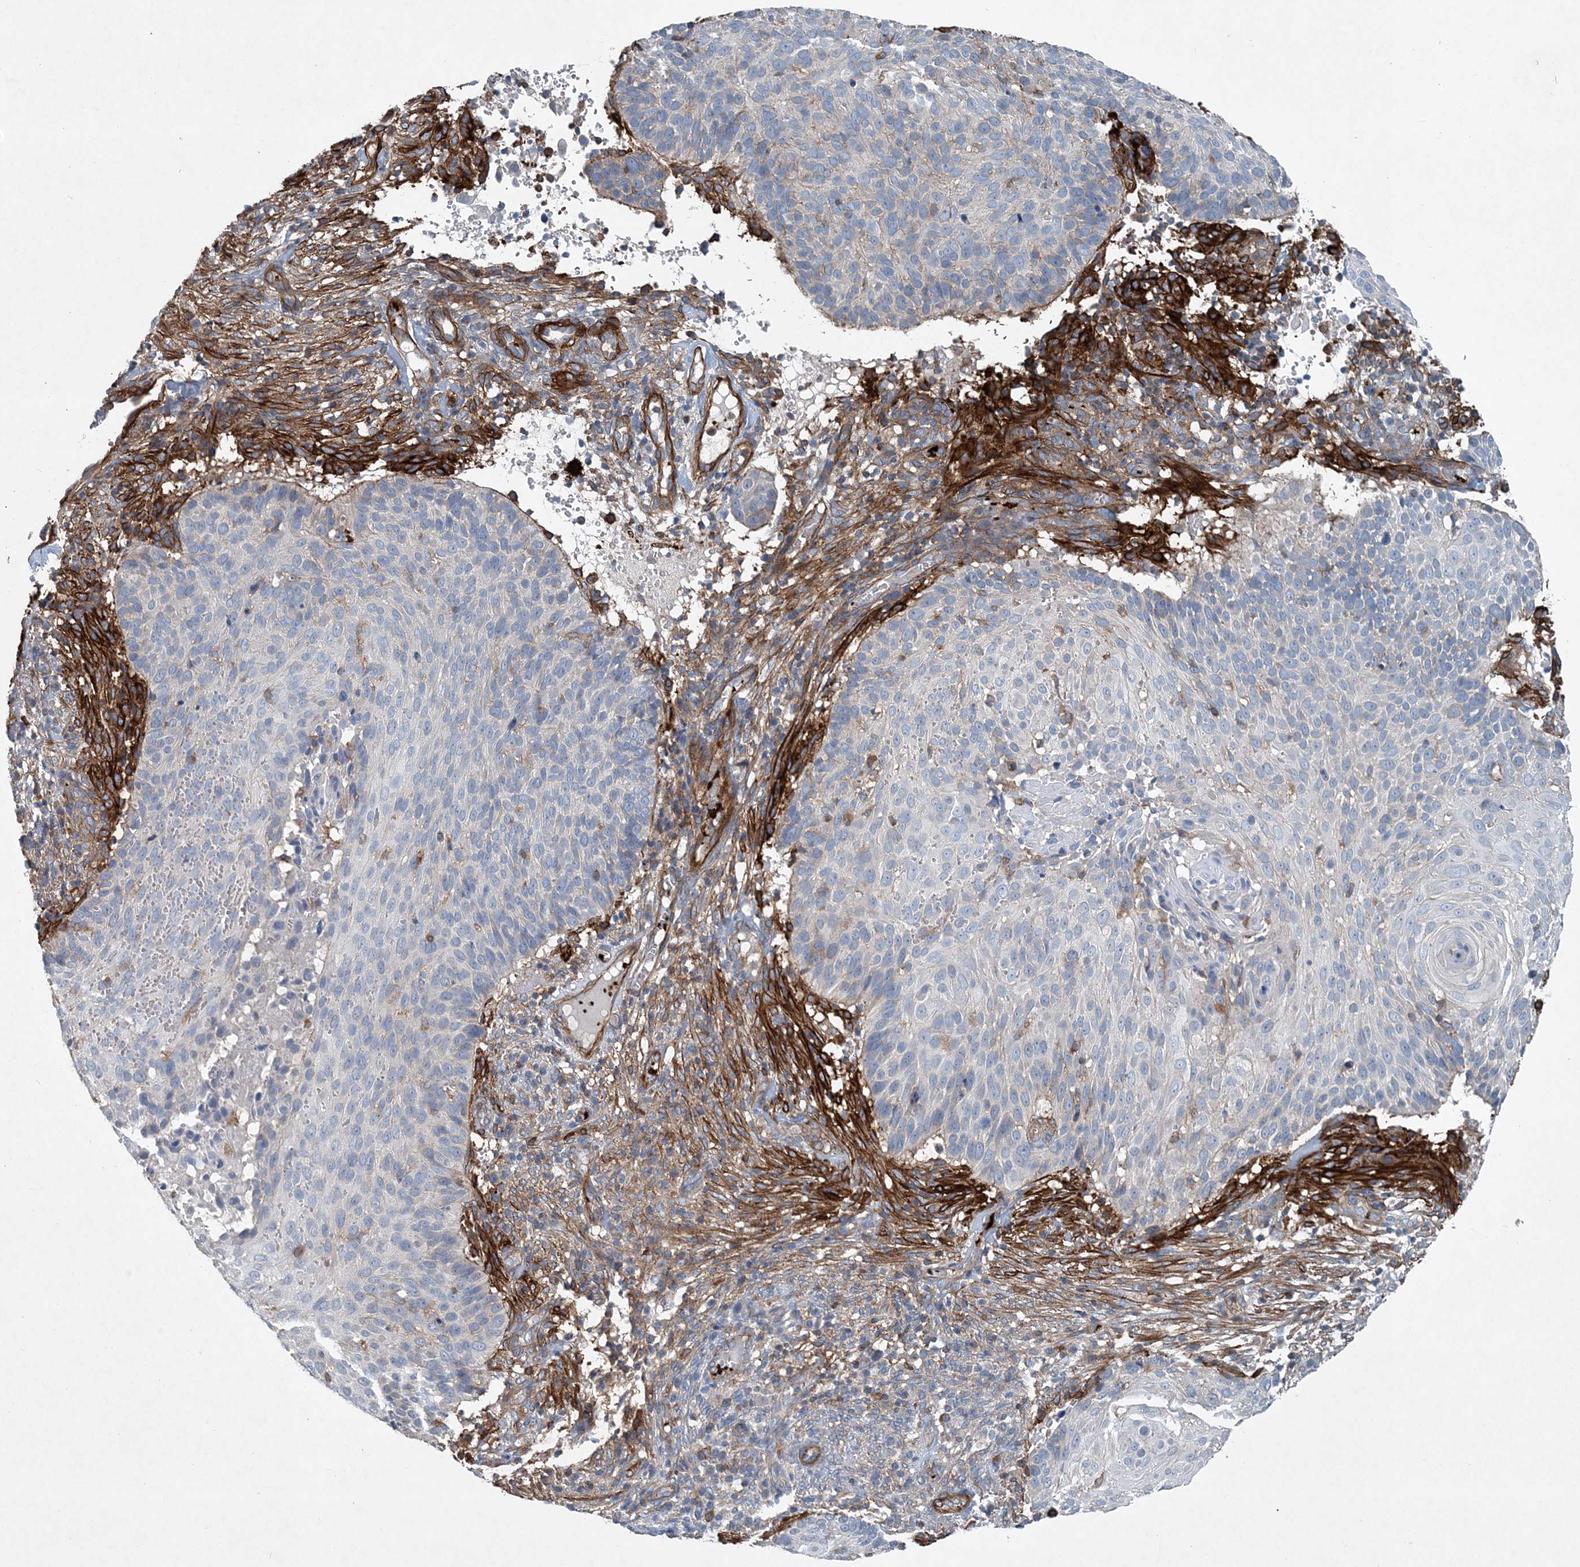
{"staining": {"intensity": "negative", "quantity": "none", "location": "none"}, "tissue": "cervical cancer", "cell_type": "Tumor cells", "image_type": "cancer", "snomed": [{"axis": "morphology", "description": "Squamous cell carcinoma, NOS"}, {"axis": "topography", "description": "Cervix"}], "caption": "Photomicrograph shows no significant protein positivity in tumor cells of squamous cell carcinoma (cervical). (Stains: DAB immunohistochemistry with hematoxylin counter stain, Microscopy: brightfield microscopy at high magnification).", "gene": "DGUOK", "patient": {"sex": "female", "age": 74}}